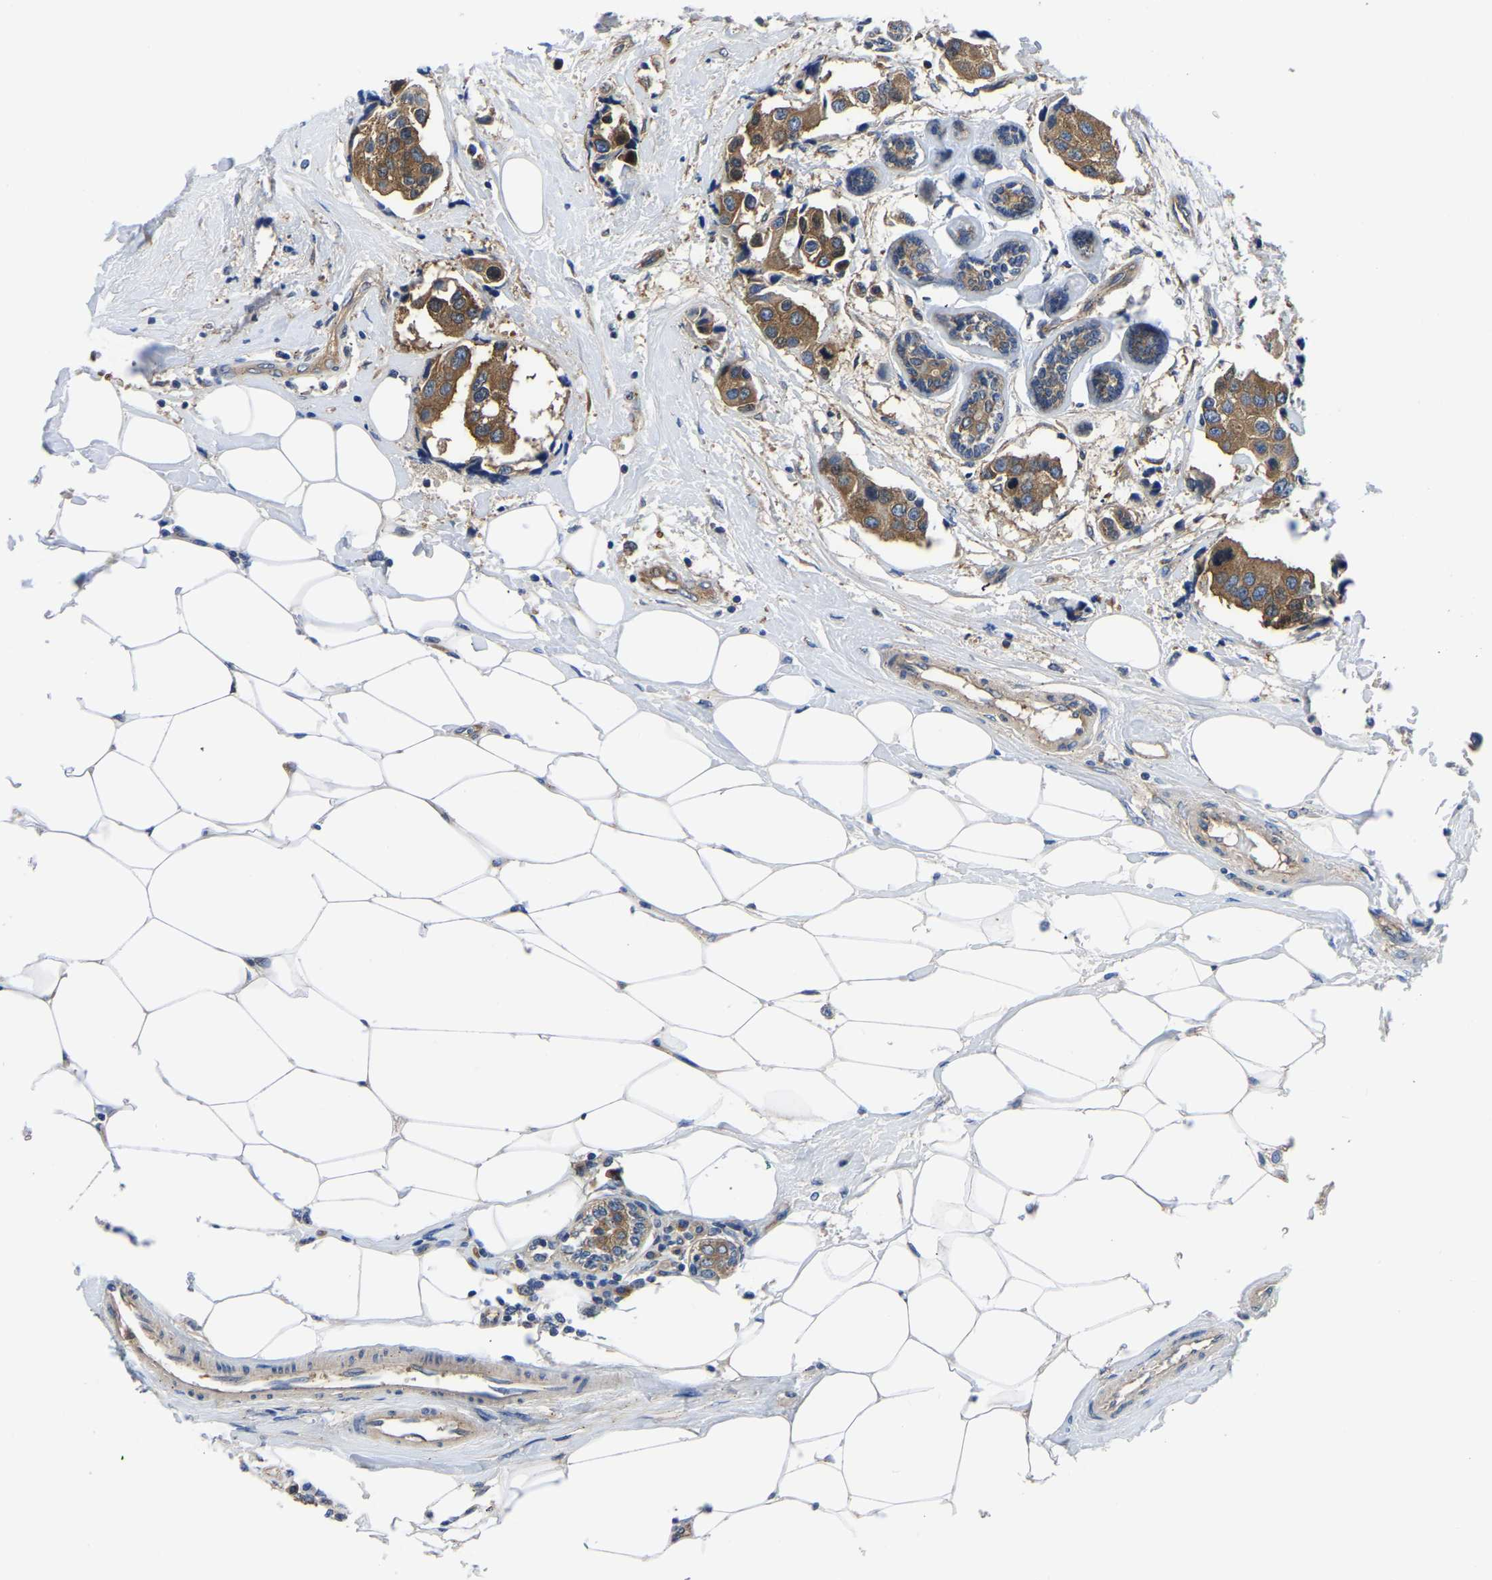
{"staining": {"intensity": "moderate", "quantity": ">75%", "location": "cytoplasmic/membranous"}, "tissue": "breast cancer", "cell_type": "Tumor cells", "image_type": "cancer", "snomed": [{"axis": "morphology", "description": "Normal tissue, NOS"}, {"axis": "morphology", "description": "Duct carcinoma"}, {"axis": "topography", "description": "Breast"}], "caption": "Immunohistochemistry (IHC) (DAB) staining of human breast infiltrating ductal carcinoma reveals moderate cytoplasmic/membranous protein positivity in approximately >75% of tumor cells. The staining was performed using DAB (3,3'-diaminobenzidine), with brown indicating positive protein expression. Nuclei are stained blue with hematoxylin.", "gene": "TFG", "patient": {"sex": "female", "age": 39}}